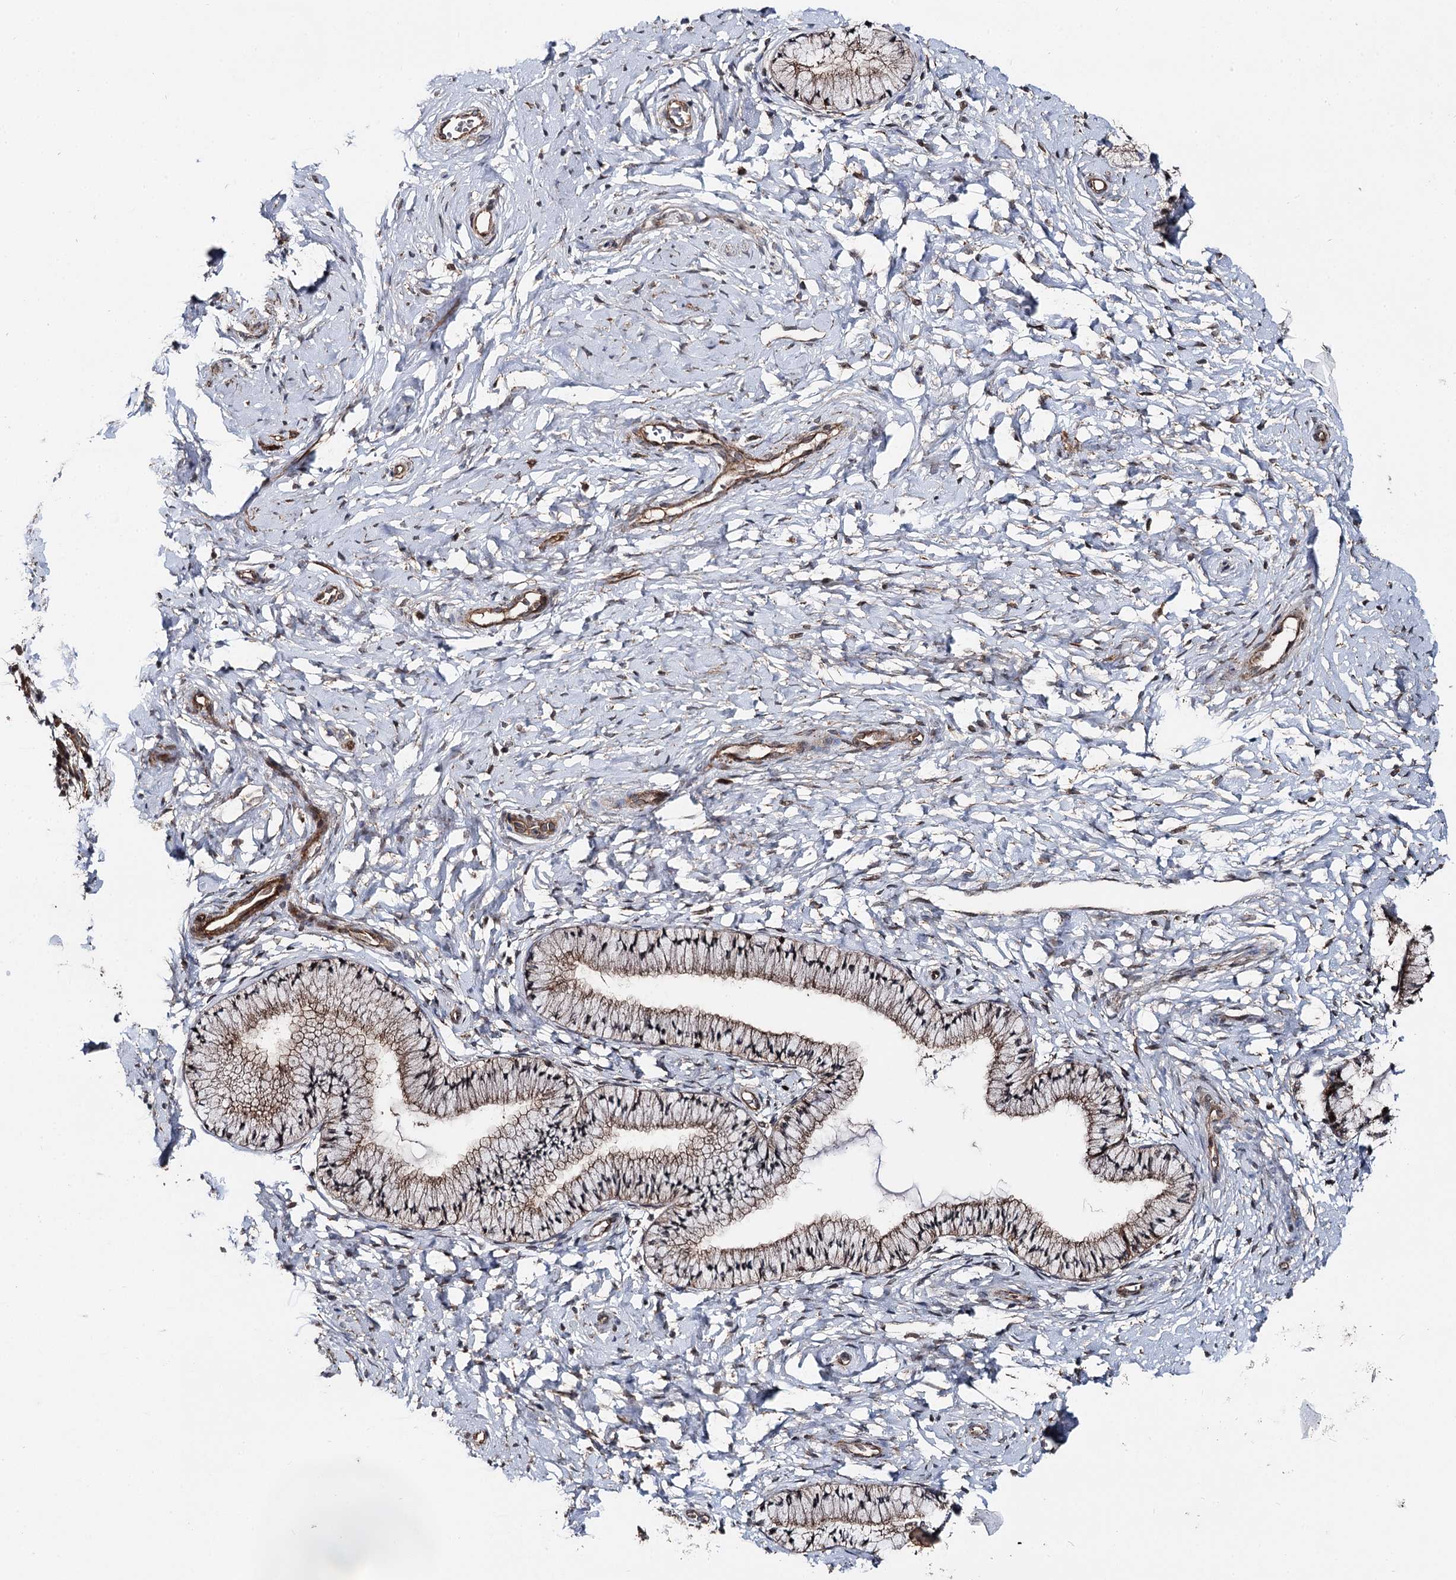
{"staining": {"intensity": "moderate", "quantity": ">75%", "location": "cytoplasmic/membranous"}, "tissue": "cervix", "cell_type": "Glandular cells", "image_type": "normal", "snomed": [{"axis": "morphology", "description": "Normal tissue, NOS"}, {"axis": "topography", "description": "Cervix"}], "caption": "Glandular cells demonstrate medium levels of moderate cytoplasmic/membranous positivity in about >75% of cells in unremarkable human cervix.", "gene": "ITFG2", "patient": {"sex": "female", "age": 33}}